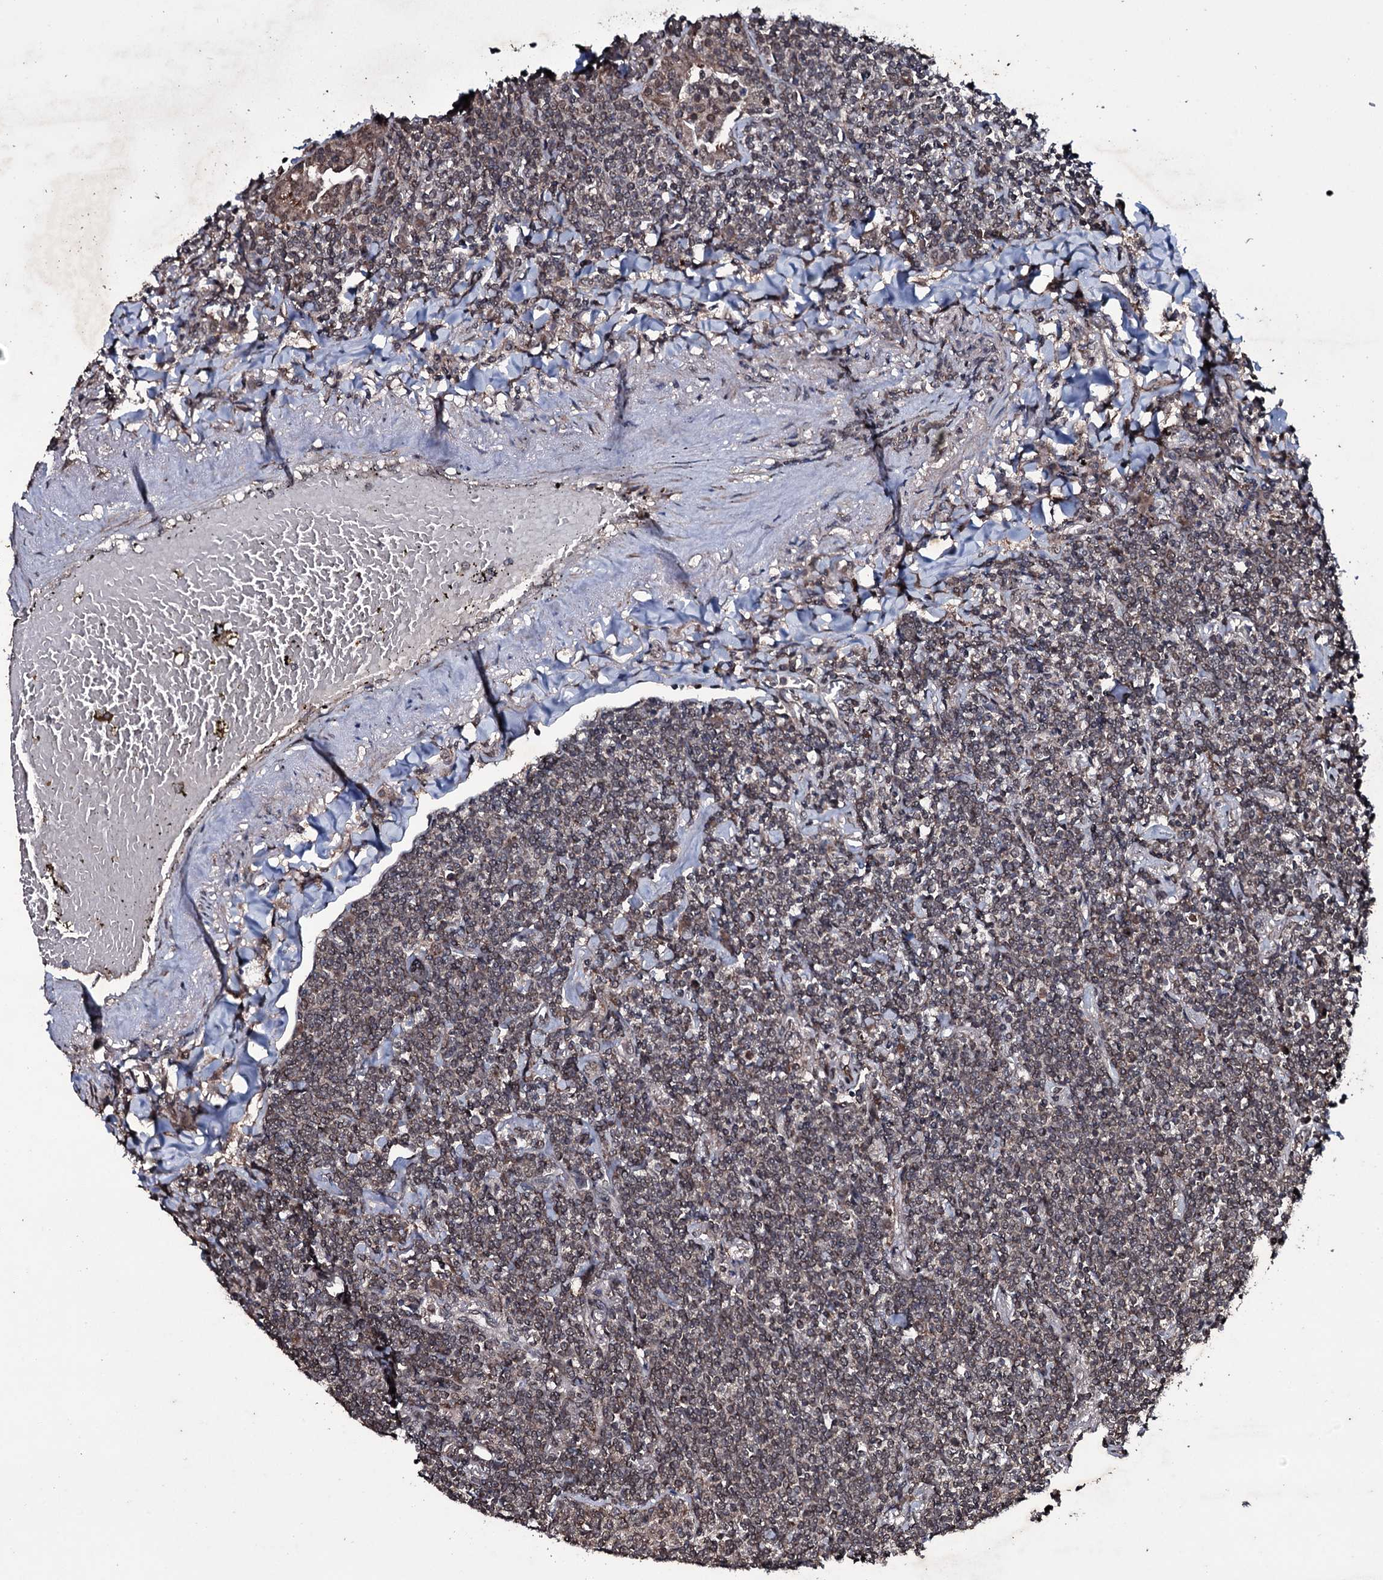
{"staining": {"intensity": "negative", "quantity": "none", "location": "none"}, "tissue": "lymphoma", "cell_type": "Tumor cells", "image_type": "cancer", "snomed": [{"axis": "morphology", "description": "Malignant lymphoma, non-Hodgkin's type, Low grade"}, {"axis": "topography", "description": "Lung"}], "caption": "Immunohistochemistry (IHC) image of neoplastic tissue: human lymphoma stained with DAB displays no significant protein staining in tumor cells. (Immunohistochemistry (IHC), brightfield microscopy, high magnification).", "gene": "MRPS31", "patient": {"sex": "female", "age": 71}}